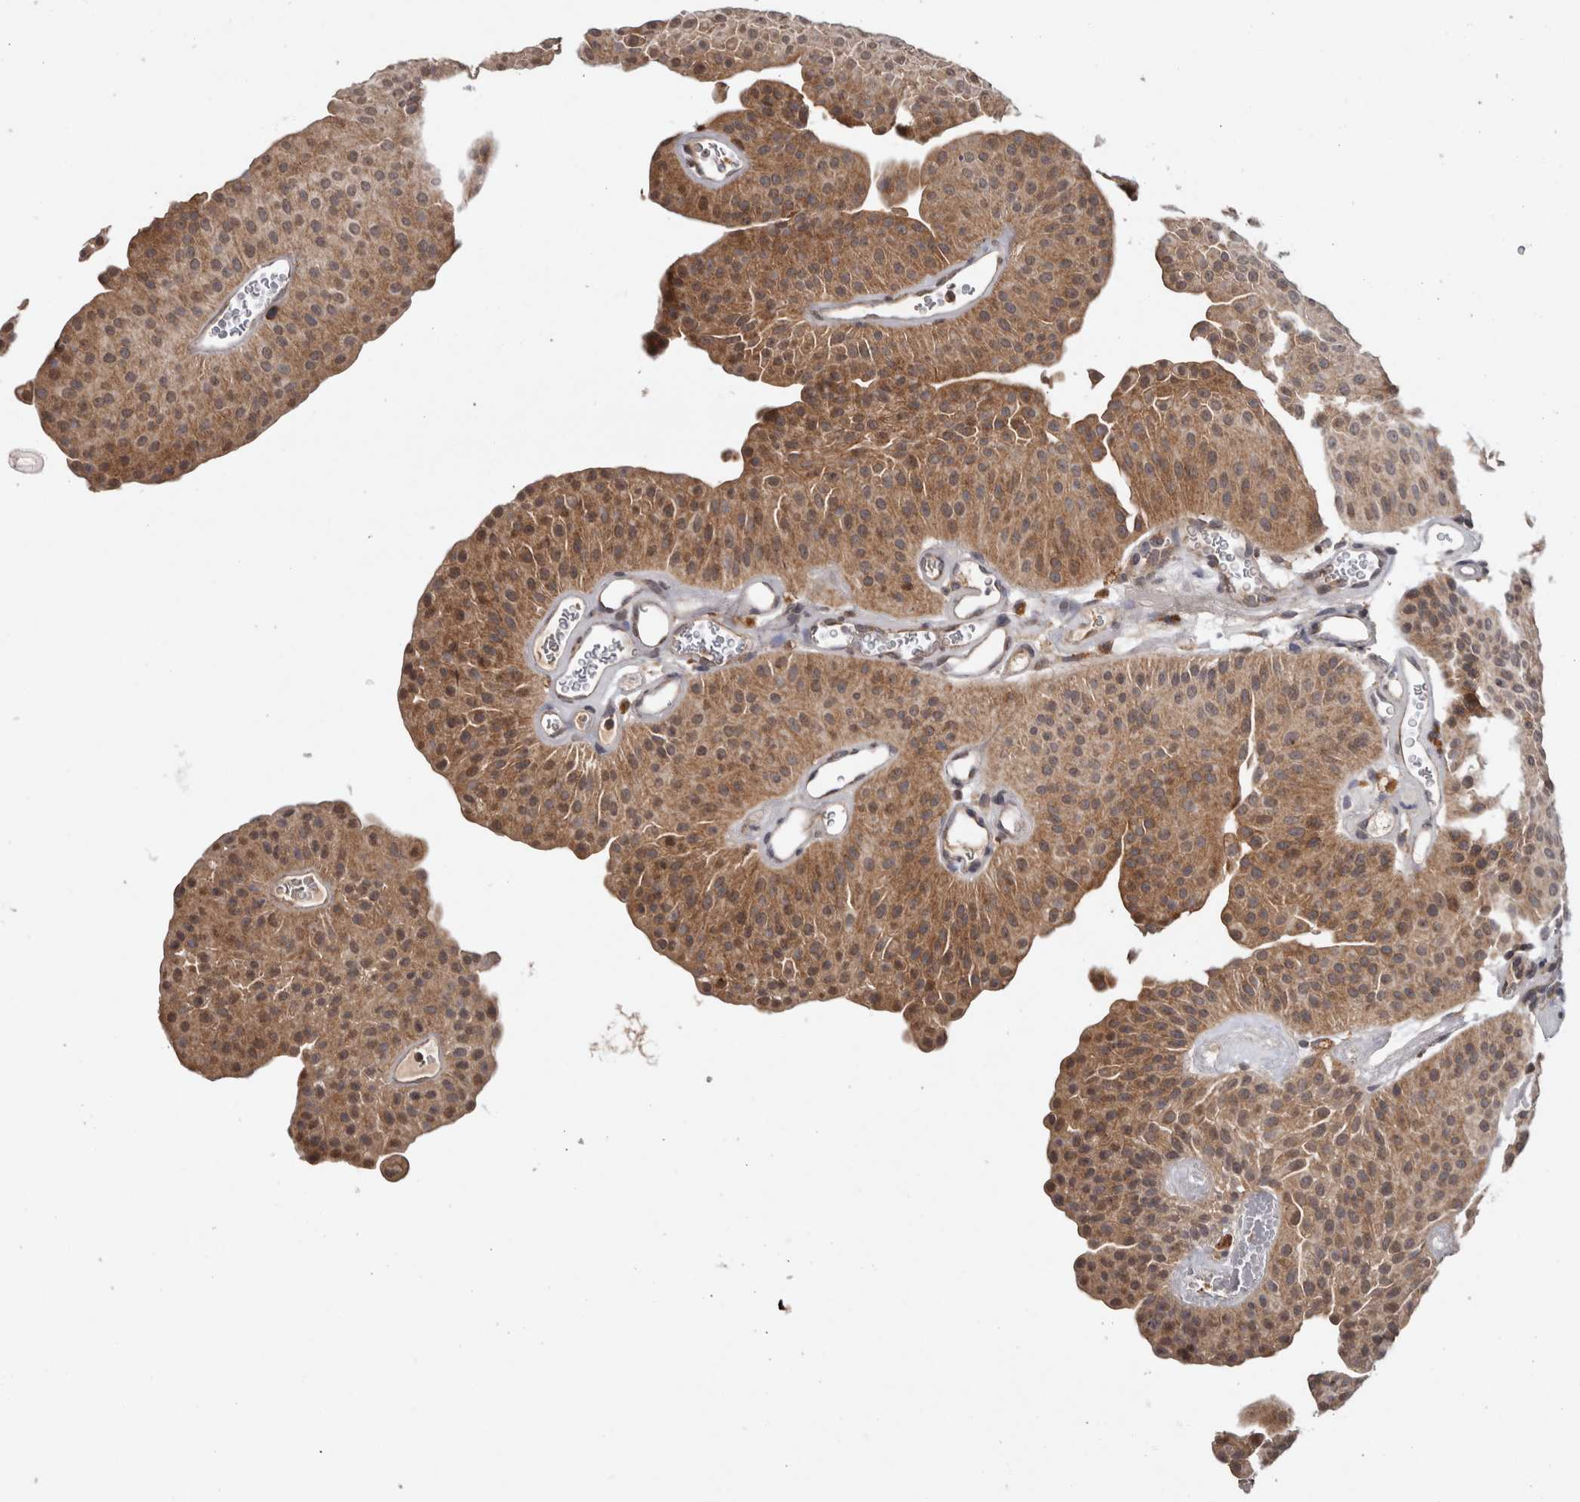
{"staining": {"intensity": "moderate", "quantity": ">75%", "location": "cytoplasmic/membranous"}, "tissue": "urothelial cancer", "cell_type": "Tumor cells", "image_type": "cancer", "snomed": [{"axis": "morphology", "description": "Urothelial carcinoma, Low grade"}, {"axis": "topography", "description": "Urinary bladder"}], "caption": "IHC micrograph of neoplastic tissue: urothelial cancer stained using immunohistochemistry (IHC) reveals medium levels of moderate protein expression localized specifically in the cytoplasmic/membranous of tumor cells, appearing as a cytoplasmic/membranous brown color.", "gene": "HMOX2", "patient": {"sex": "female", "age": 60}}